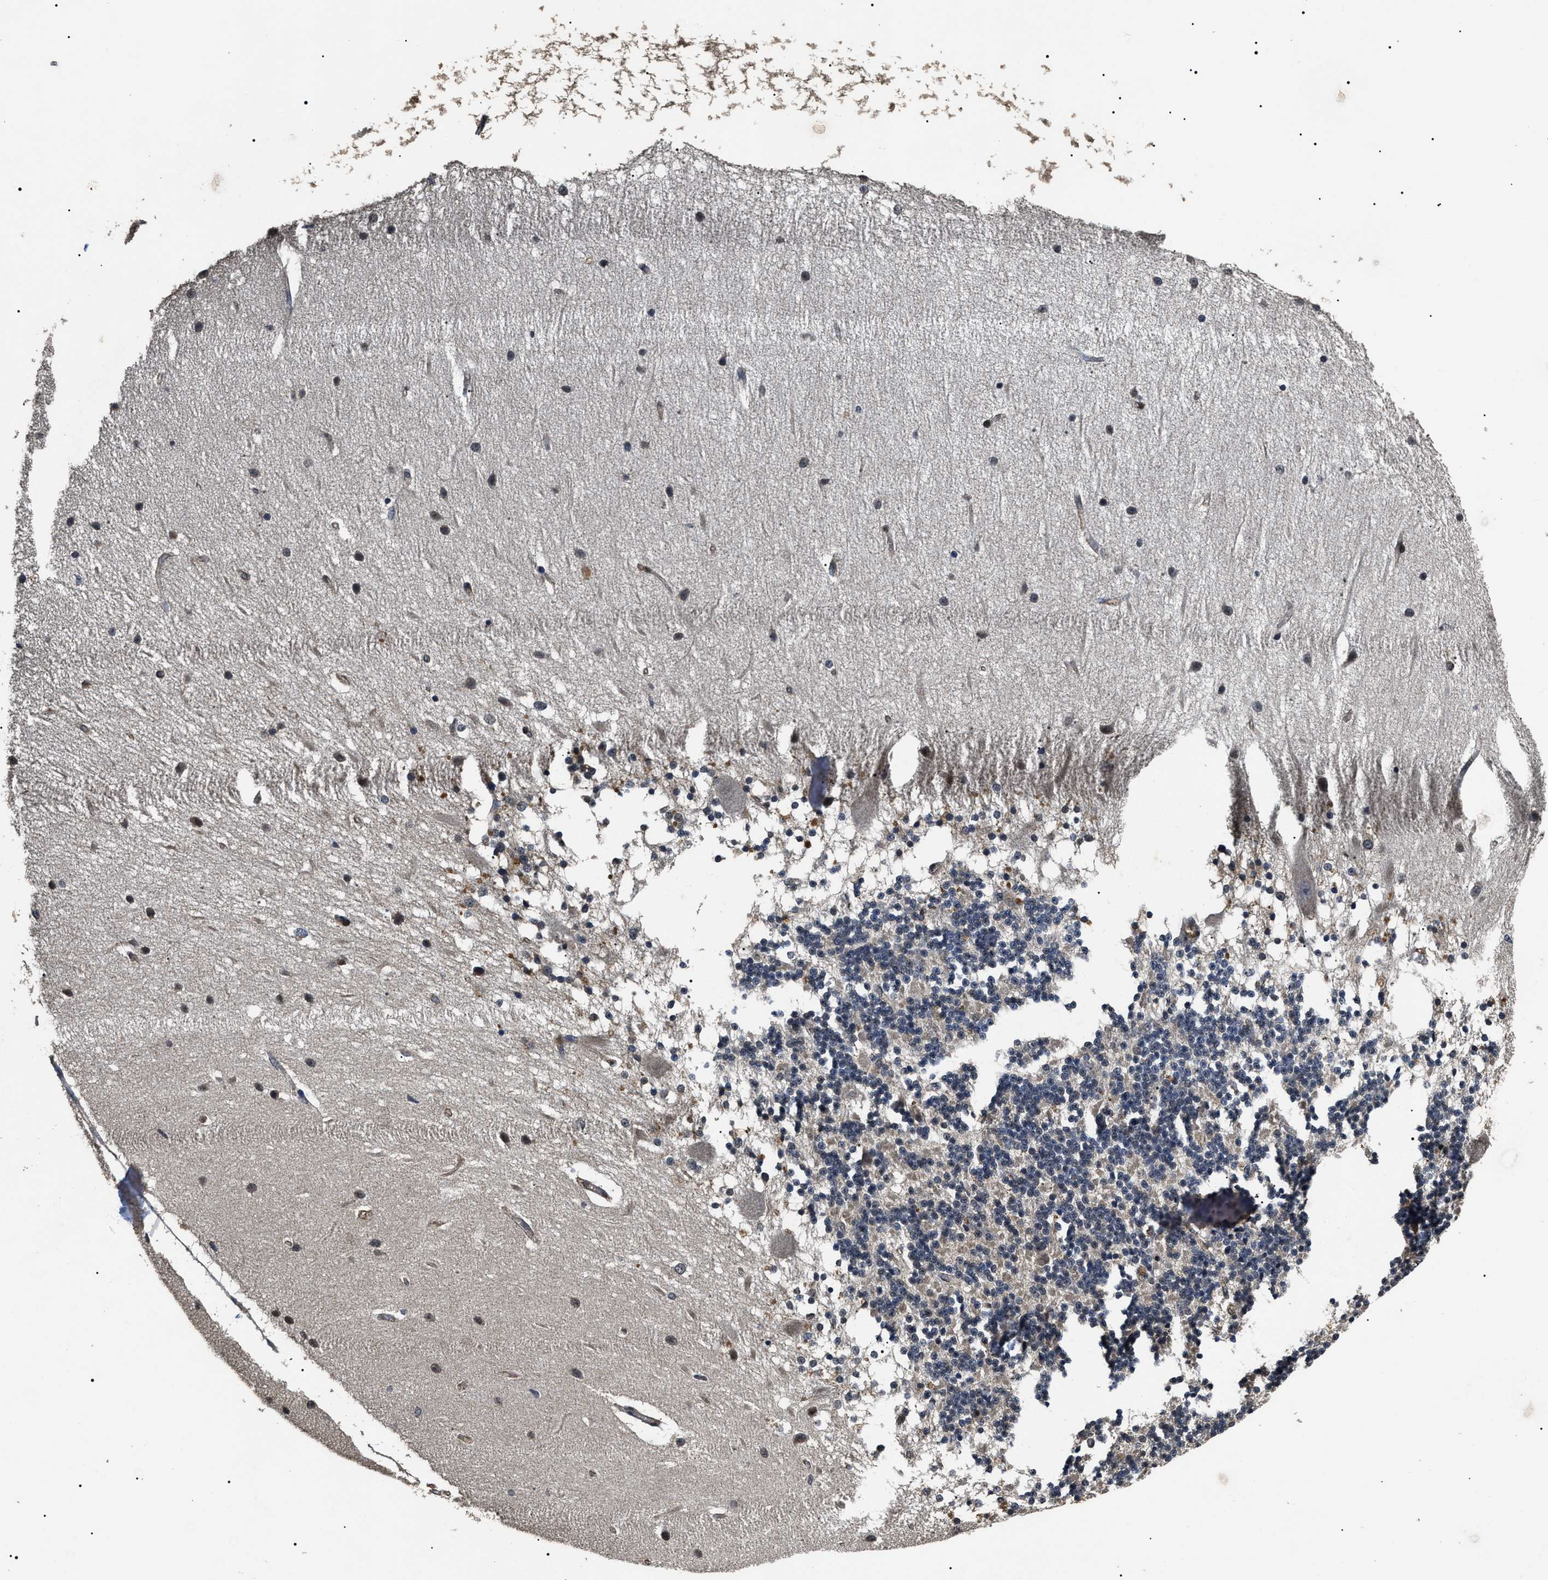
{"staining": {"intensity": "moderate", "quantity": "25%-75%", "location": "nuclear"}, "tissue": "cerebellum", "cell_type": "Cells in granular layer", "image_type": "normal", "snomed": [{"axis": "morphology", "description": "Normal tissue, NOS"}, {"axis": "topography", "description": "Cerebellum"}], "caption": "Cells in granular layer show moderate nuclear staining in approximately 25%-75% of cells in unremarkable cerebellum. (DAB IHC, brown staining for protein, blue staining for nuclei).", "gene": "ANP32E", "patient": {"sex": "female", "age": 54}}